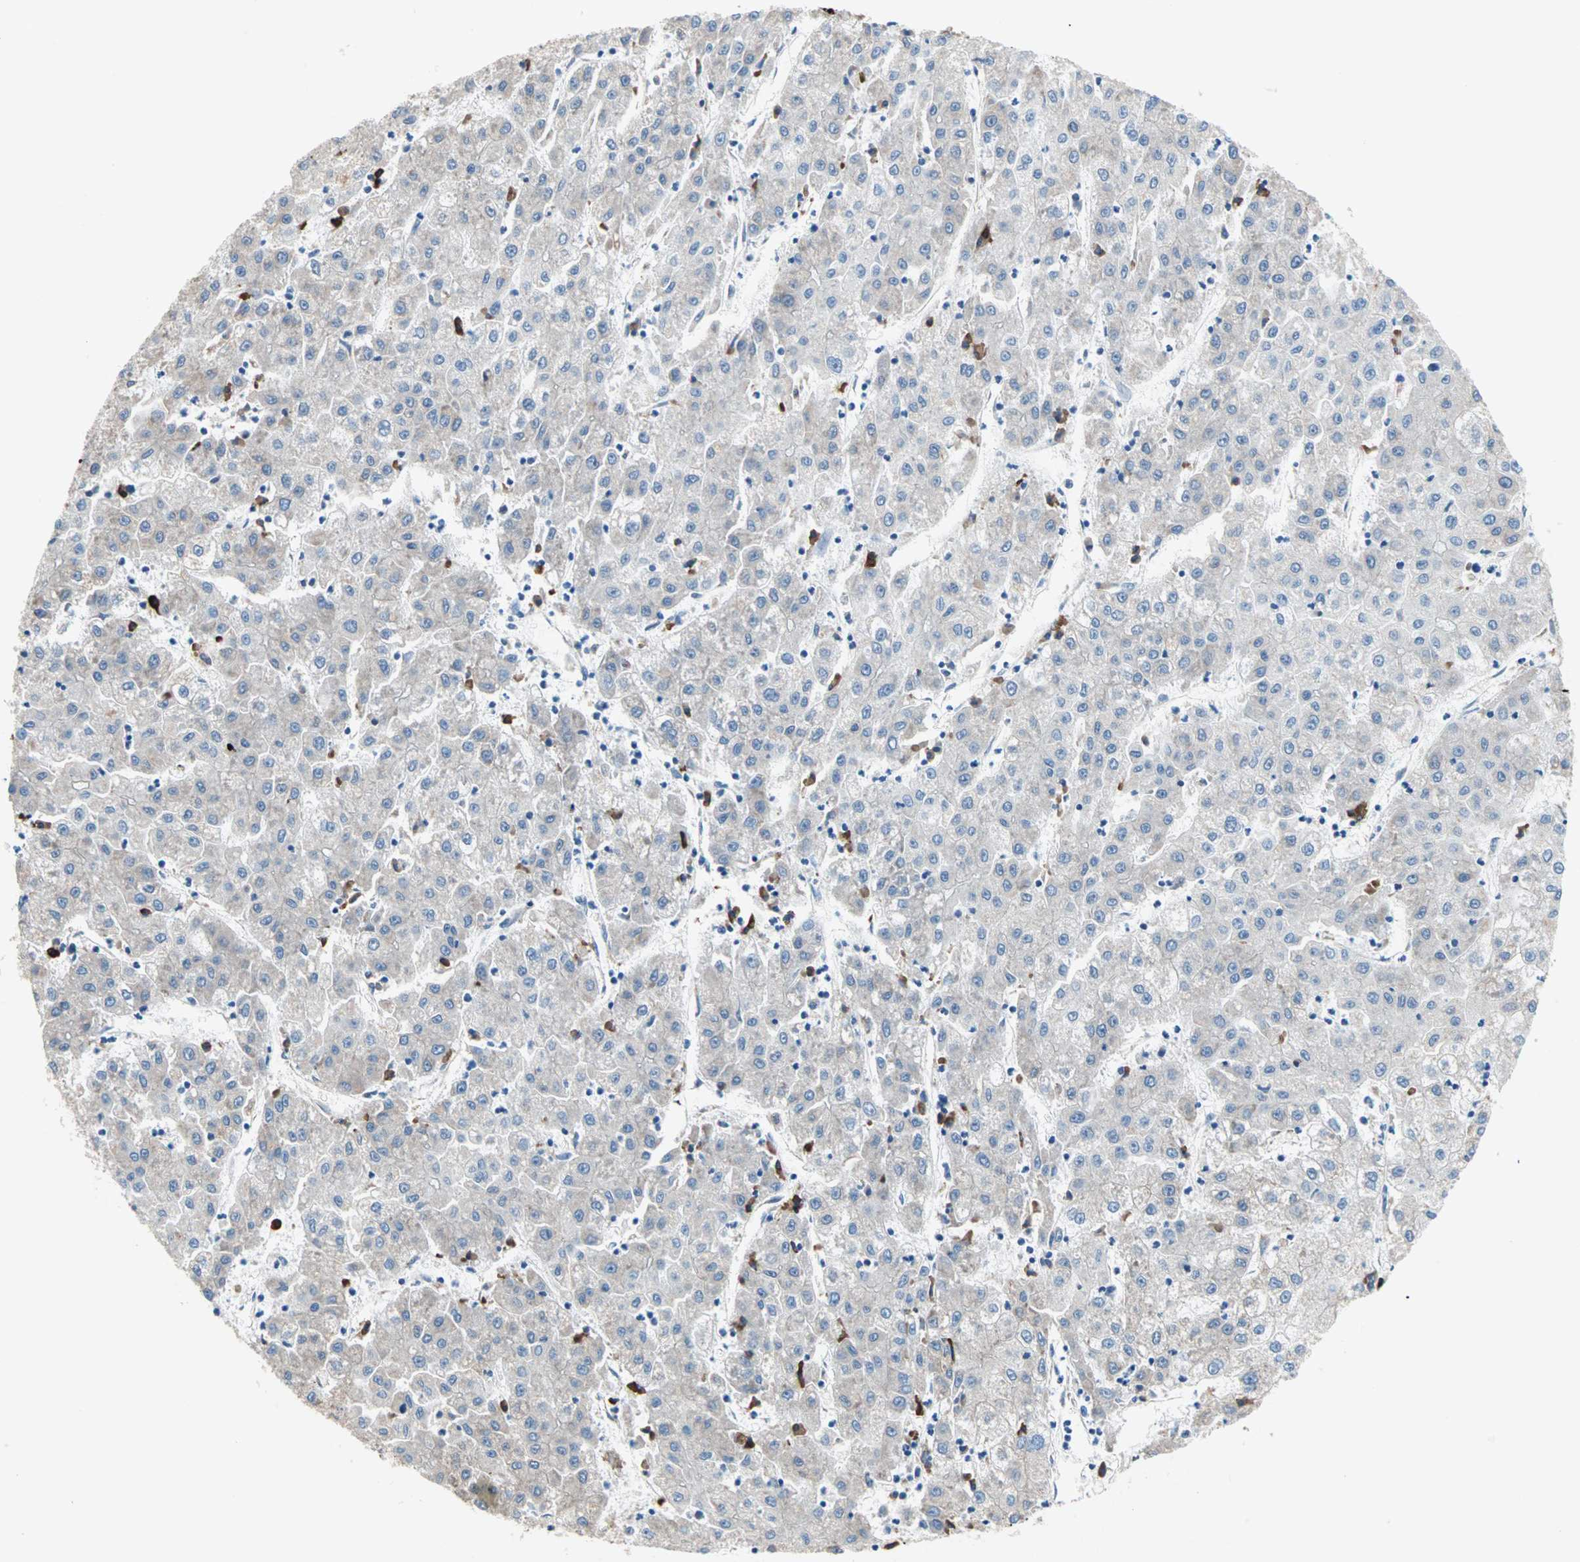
{"staining": {"intensity": "weak", "quantity": "<25%", "location": "cytoplasmic/membranous"}, "tissue": "liver cancer", "cell_type": "Tumor cells", "image_type": "cancer", "snomed": [{"axis": "morphology", "description": "Carcinoma, Hepatocellular, NOS"}, {"axis": "topography", "description": "Liver"}], "caption": "DAB (3,3'-diaminobenzidine) immunohistochemical staining of human liver cancer demonstrates no significant staining in tumor cells.", "gene": "PLCXD1", "patient": {"sex": "male", "age": 72}}